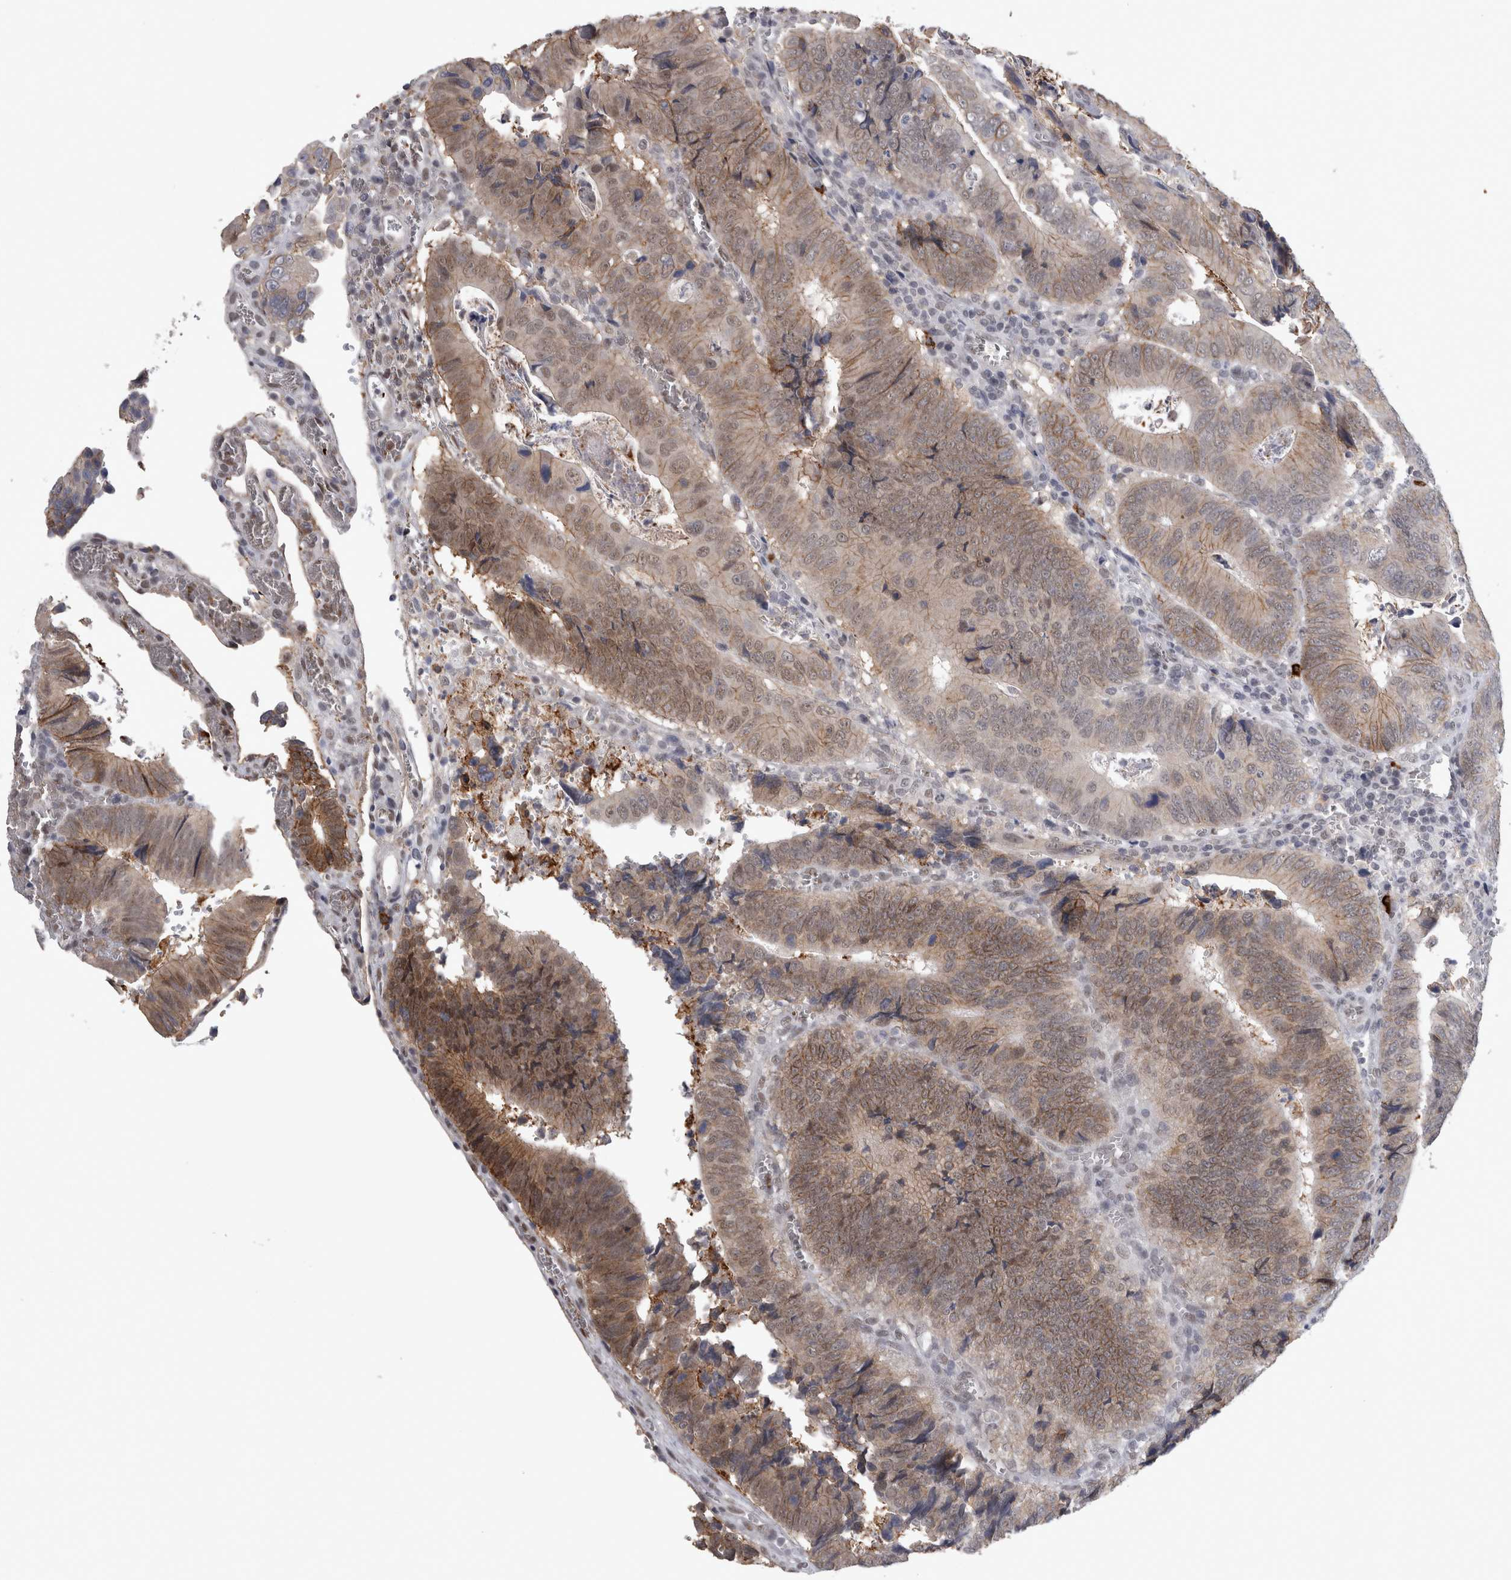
{"staining": {"intensity": "weak", "quantity": ">75%", "location": "cytoplasmic/membranous,nuclear"}, "tissue": "colorectal cancer", "cell_type": "Tumor cells", "image_type": "cancer", "snomed": [{"axis": "morphology", "description": "Inflammation, NOS"}, {"axis": "morphology", "description": "Adenocarcinoma, NOS"}, {"axis": "topography", "description": "Colon"}], "caption": "High-power microscopy captured an IHC micrograph of adenocarcinoma (colorectal), revealing weak cytoplasmic/membranous and nuclear positivity in approximately >75% of tumor cells.", "gene": "PEBP4", "patient": {"sex": "male", "age": 72}}